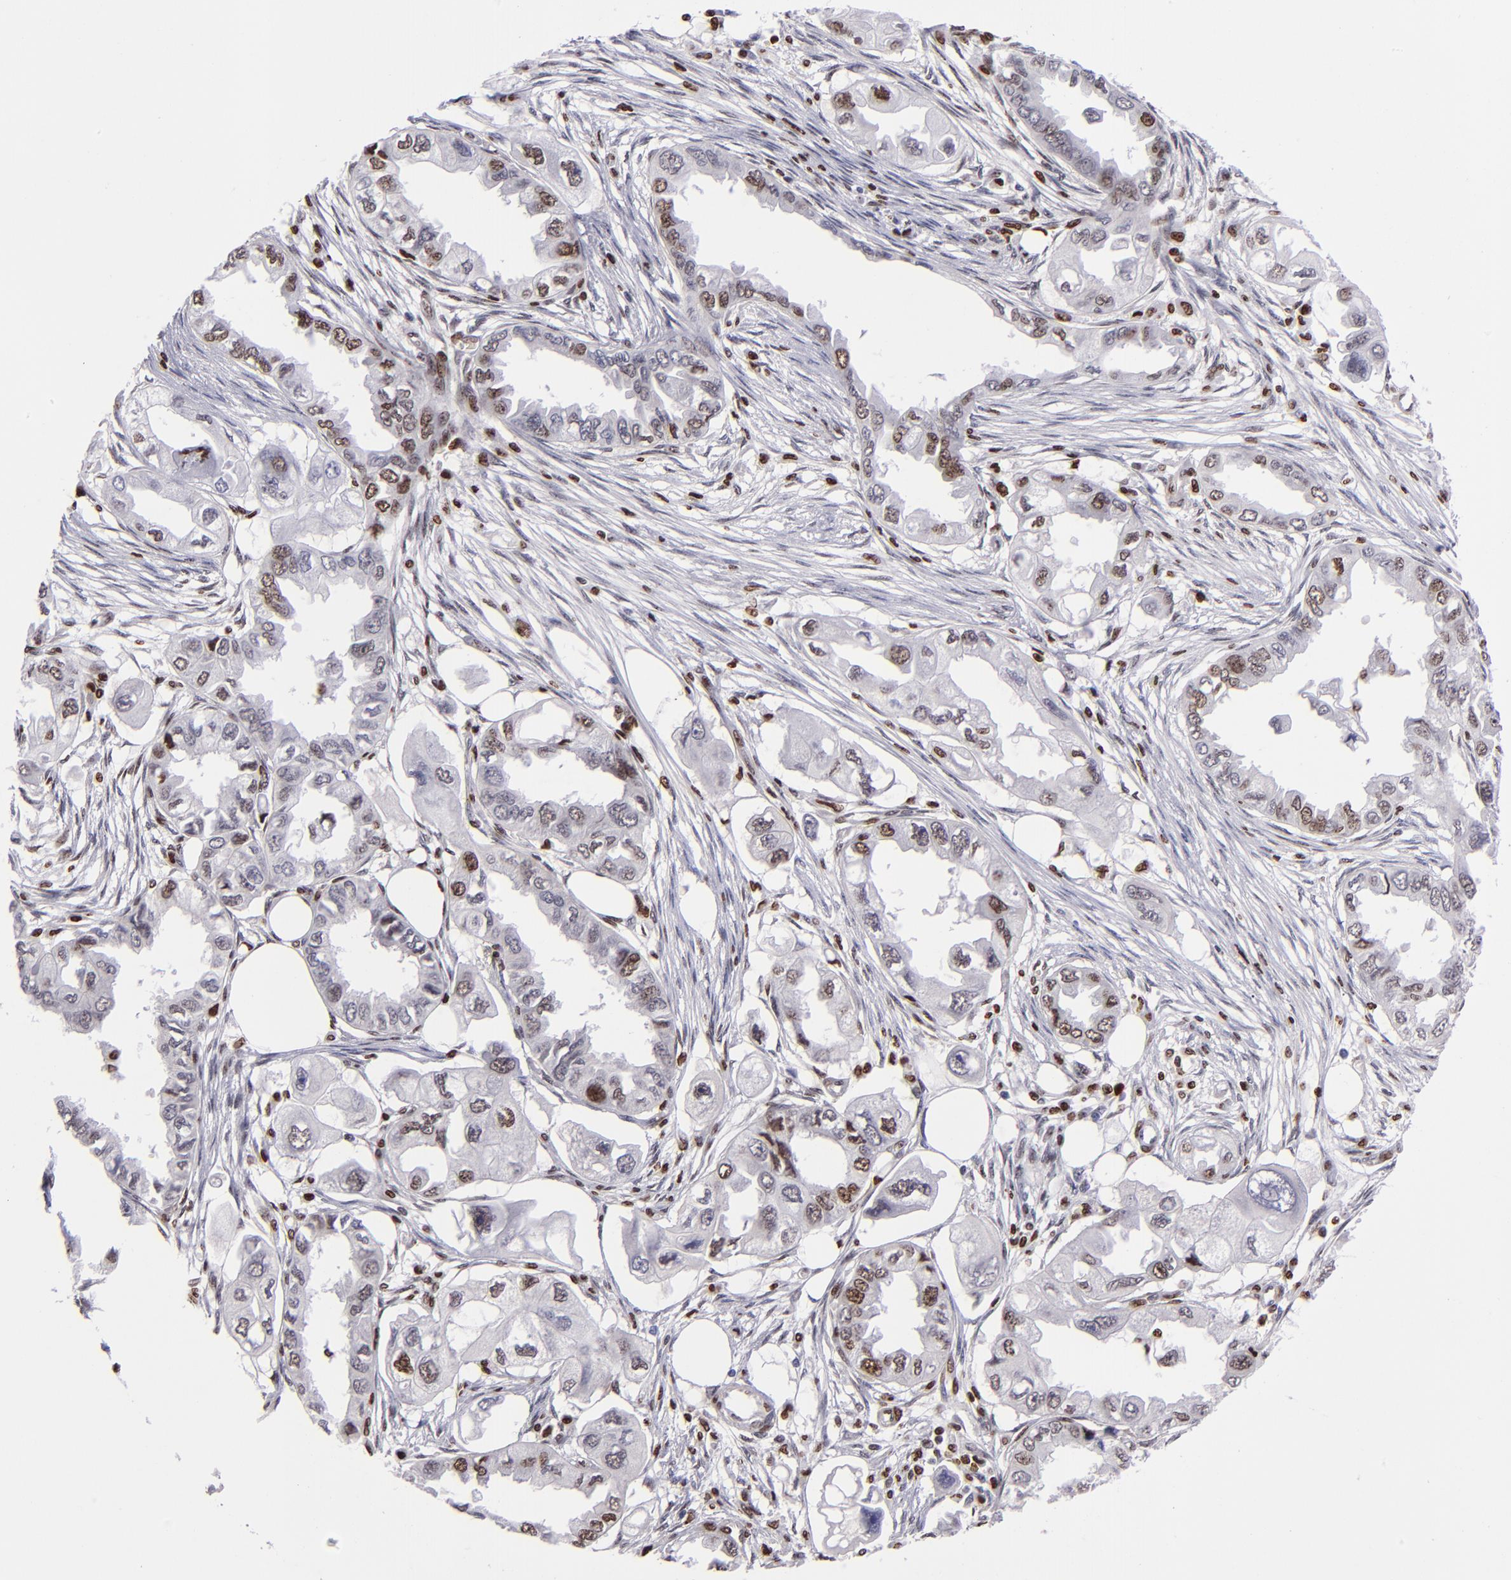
{"staining": {"intensity": "moderate", "quantity": "25%-75%", "location": "nuclear"}, "tissue": "endometrial cancer", "cell_type": "Tumor cells", "image_type": "cancer", "snomed": [{"axis": "morphology", "description": "Adenocarcinoma, NOS"}, {"axis": "topography", "description": "Endometrium"}], "caption": "Immunohistochemical staining of human endometrial cancer (adenocarcinoma) shows moderate nuclear protein positivity in approximately 25%-75% of tumor cells.", "gene": "CDKL5", "patient": {"sex": "female", "age": 67}}